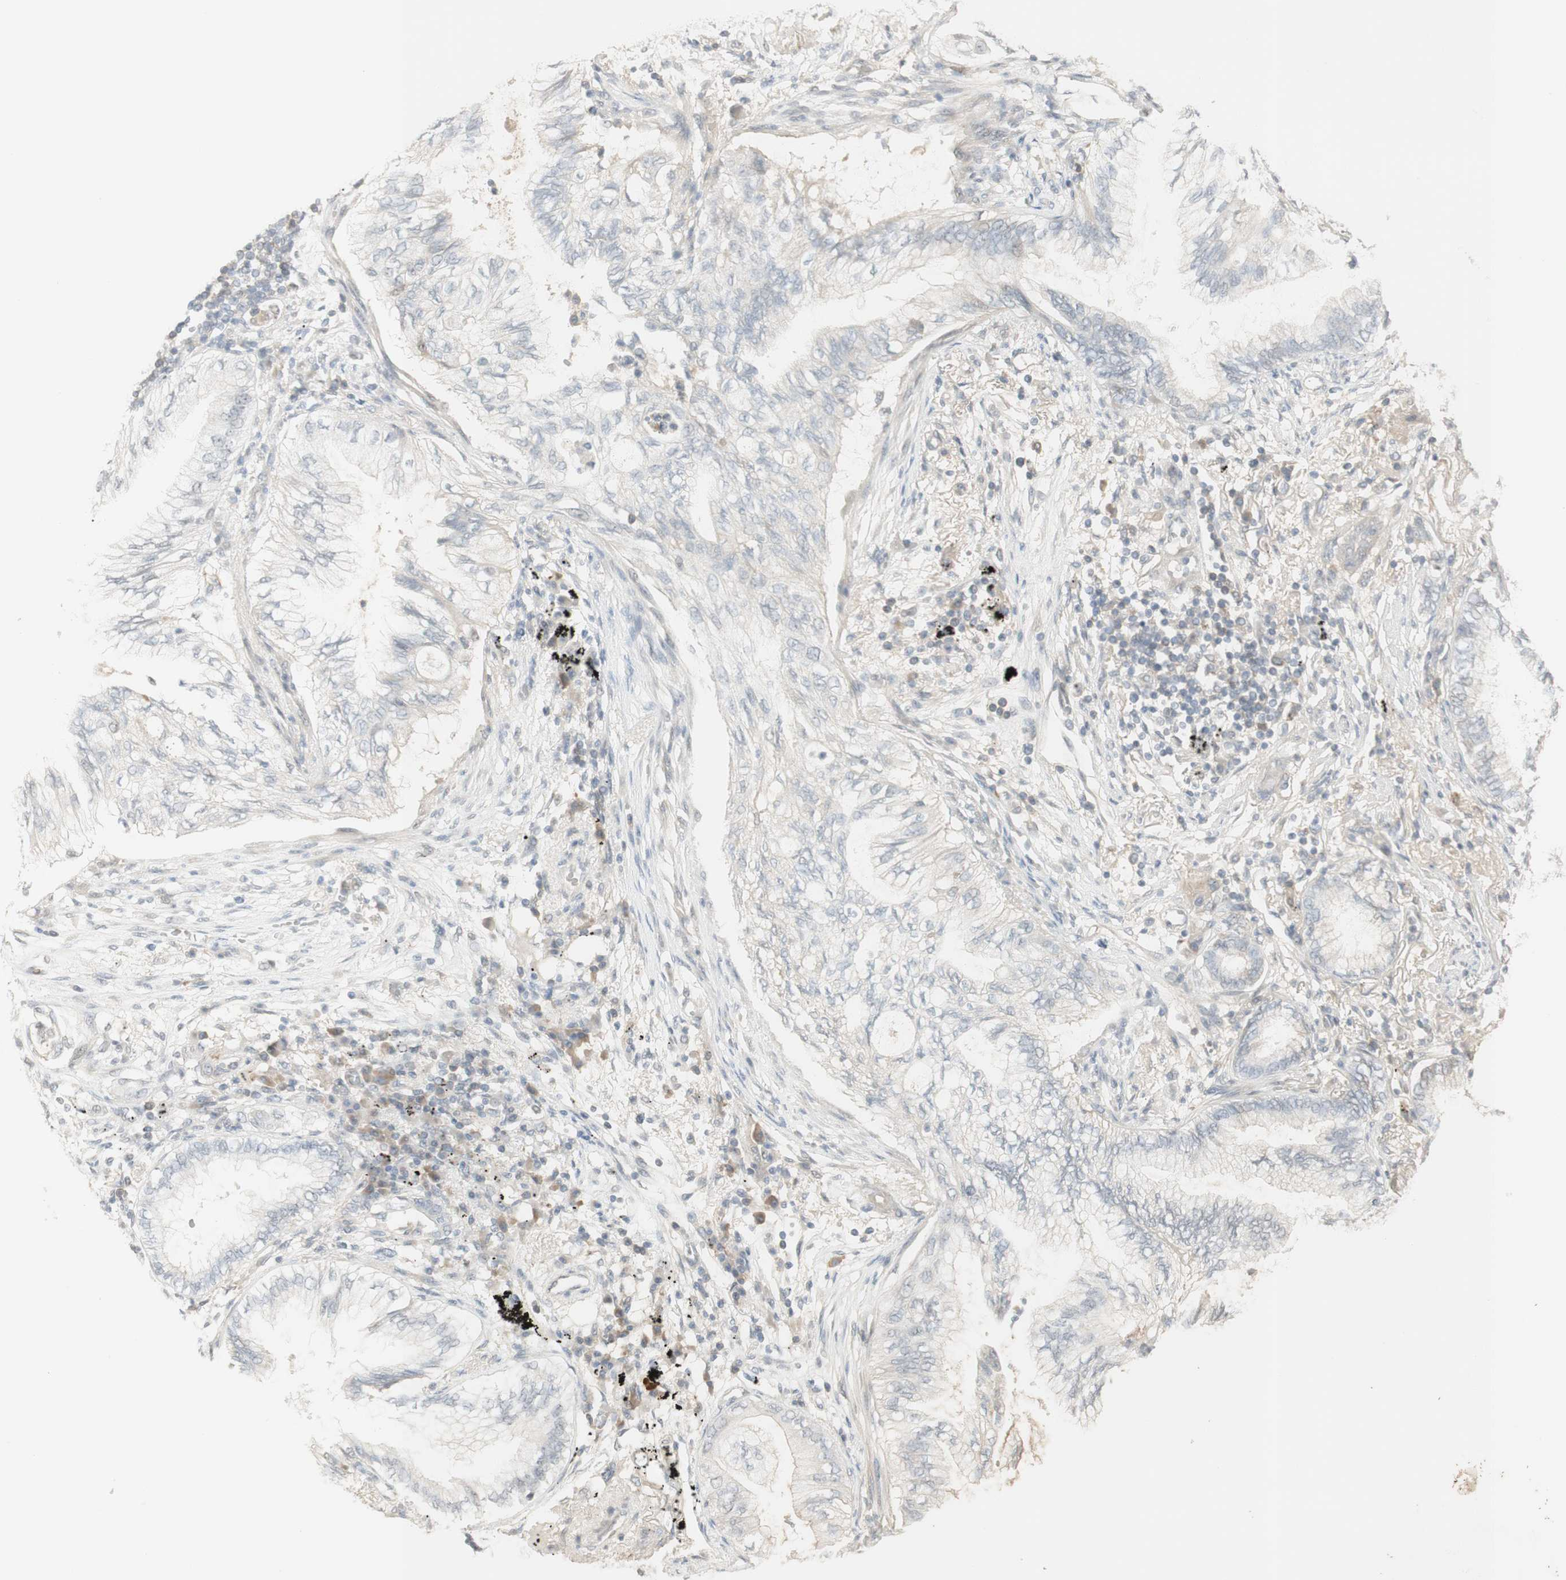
{"staining": {"intensity": "negative", "quantity": "none", "location": "none"}, "tissue": "lung cancer", "cell_type": "Tumor cells", "image_type": "cancer", "snomed": [{"axis": "morphology", "description": "Normal tissue, NOS"}, {"axis": "morphology", "description": "Adenocarcinoma, NOS"}, {"axis": "topography", "description": "Bronchus"}, {"axis": "topography", "description": "Lung"}], "caption": "This is an immunohistochemistry image of adenocarcinoma (lung). There is no positivity in tumor cells.", "gene": "PLCD4", "patient": {"sex": "female", "age": 70}}